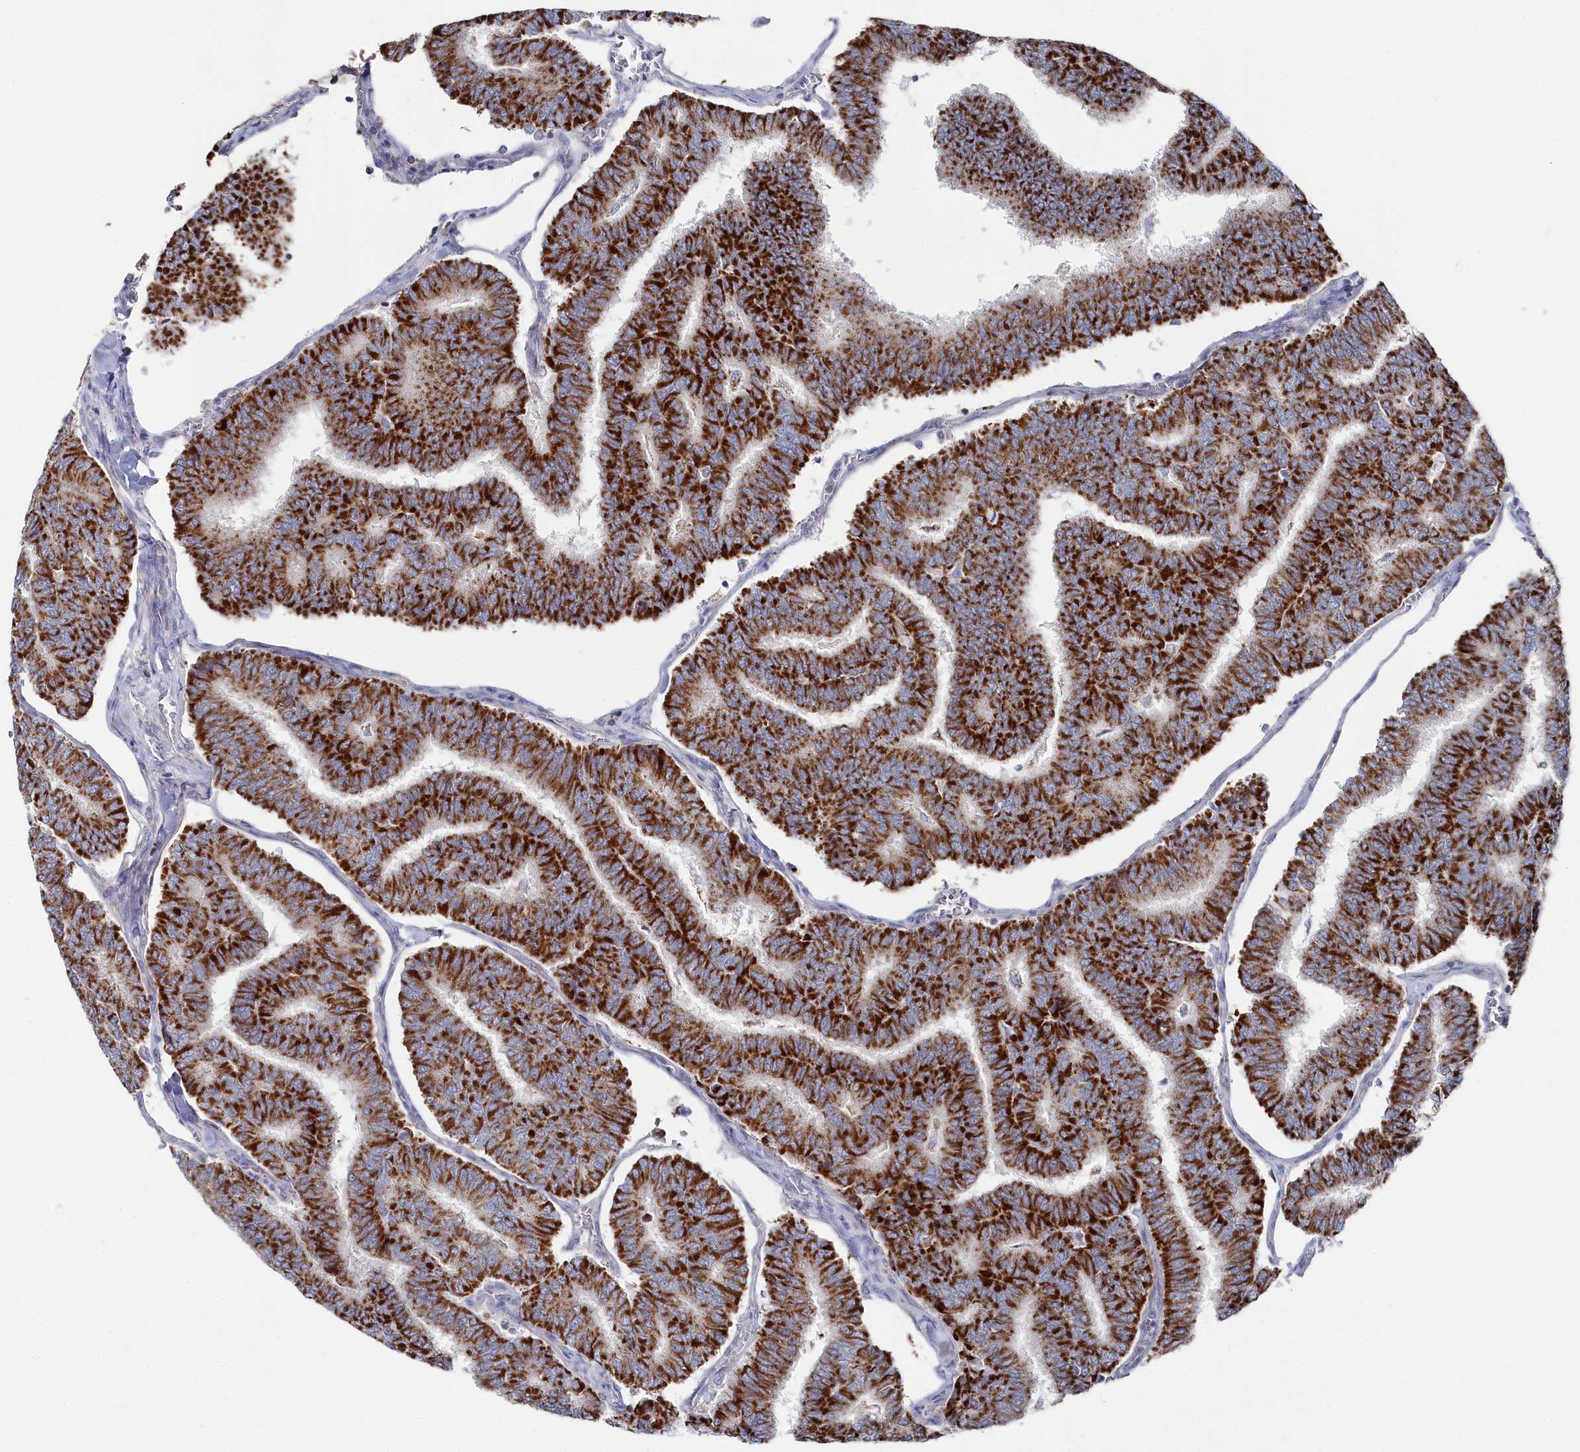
{"staining": {"intensity": "strong", "quantity": ">75%", "location": "cytoplasmic/membranous"}, "tissue": "thyroid cancer", "cell_type": "Tumor cells", "image_type": "cancer", "snomed": [{"axis": "morphology", "description": "Papillary adenocarcinoma, NOS"}, {"axis": "topography", "description": "Thyroid gland"}], "caption": "Tumor cells show strong cytoplasmic/membranous staining in about >75% of cells in thyroid cancer (papillary adenocarcinoma). Using DAB (3,3'-diaminobenzidine) (brown) and hematoxylin (blue) stains, captured at high magnification using brightfield microscopy.", "gene": "GLS2", "patient": {"sex": "female", "age": 35}}